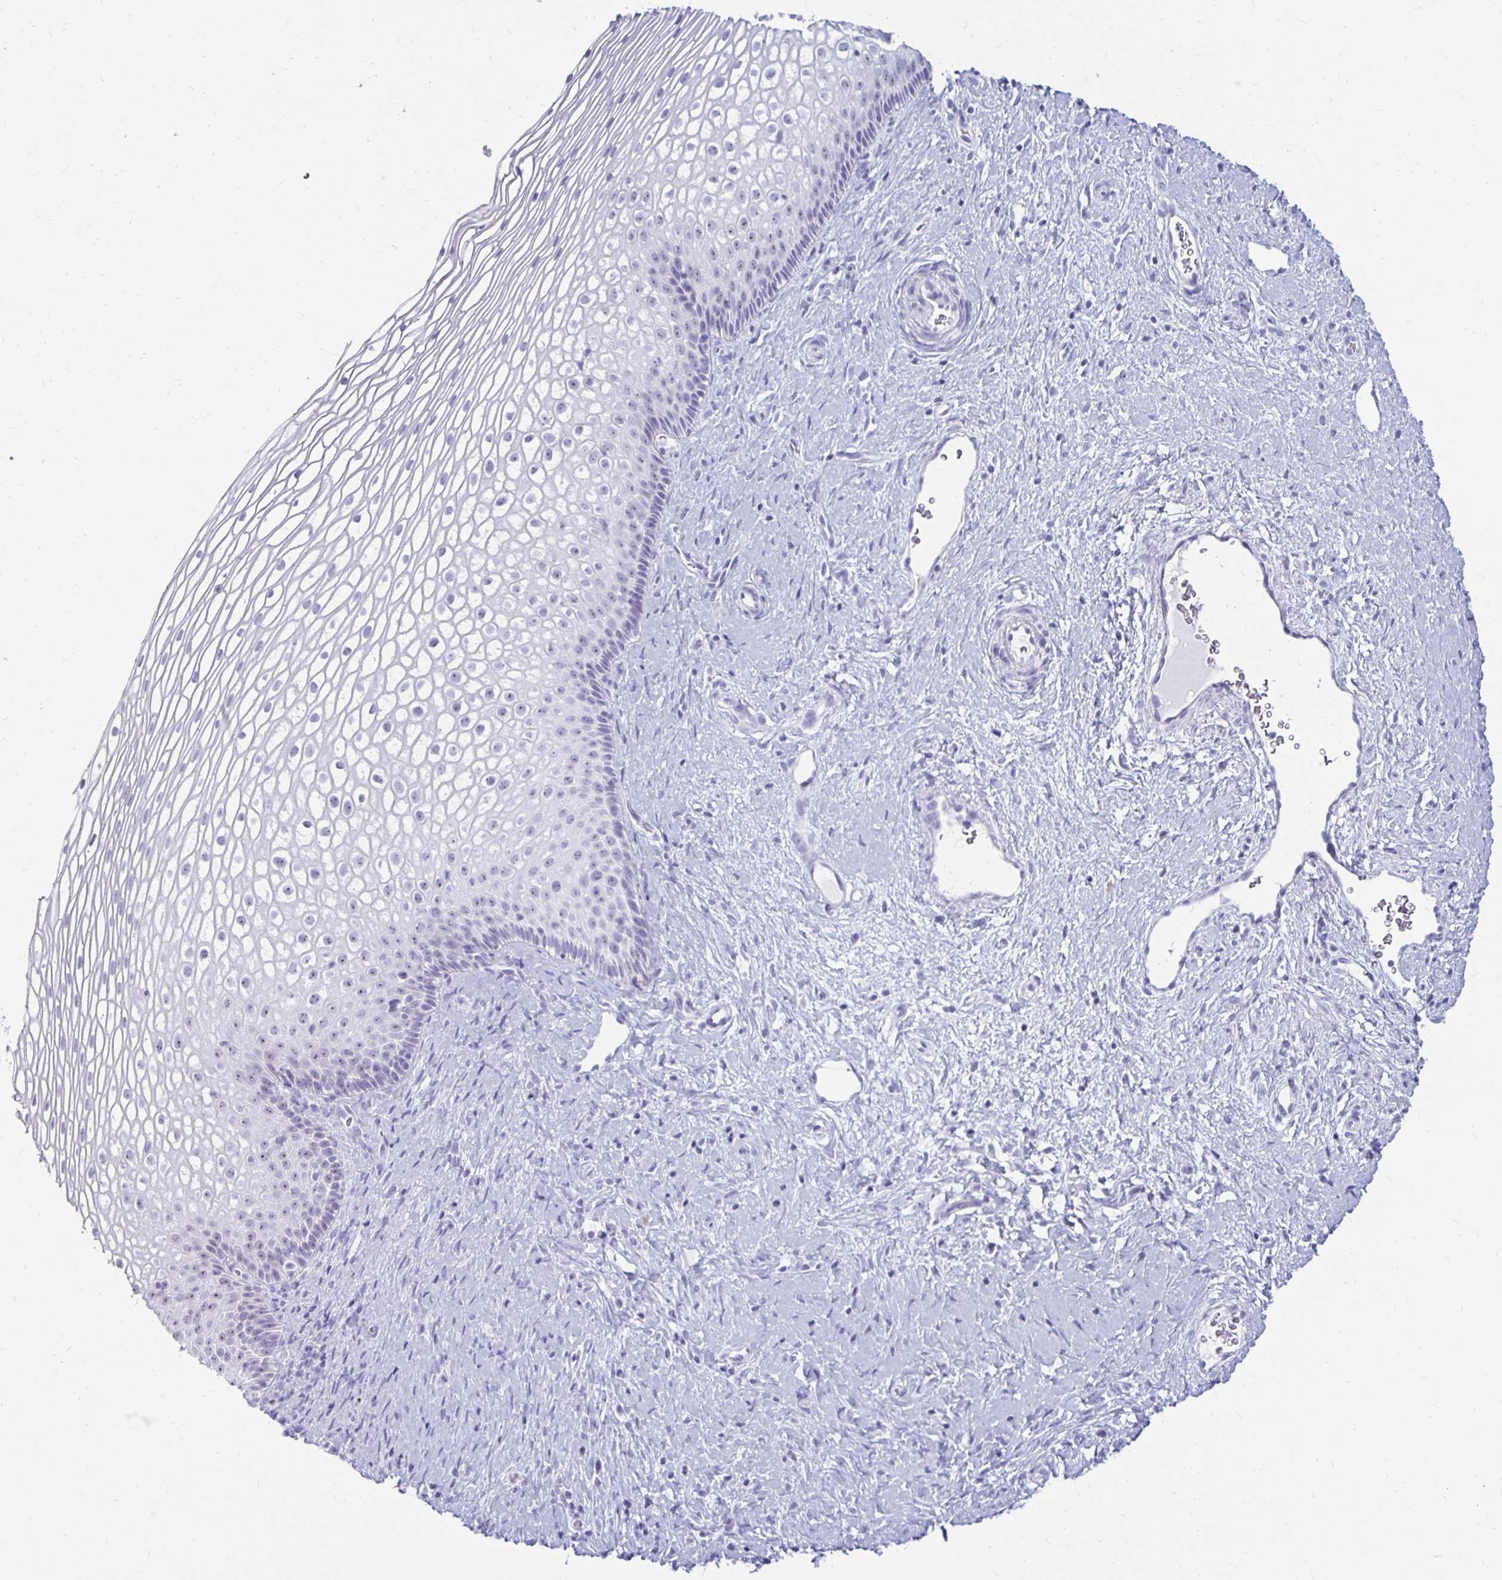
{"staining": {"intensity": "negative", "quantity": "none", "location": "none"}, "tissue": "cervix", "cell_type": "Squamous epithelial cells", "image_type": "normal", "snomed": [{"axis": "morphology", "description": "Normal tissue, NOS"}, {"axis": "topography", "description": "Cervix"}], "caption": "Squamous epithelial cells show no significant staining in unremarkable cervix. (DAB immunohistochemistry, high magnification).", "gene": "CST6", "patient": {"sex": "female", "age": 34}}